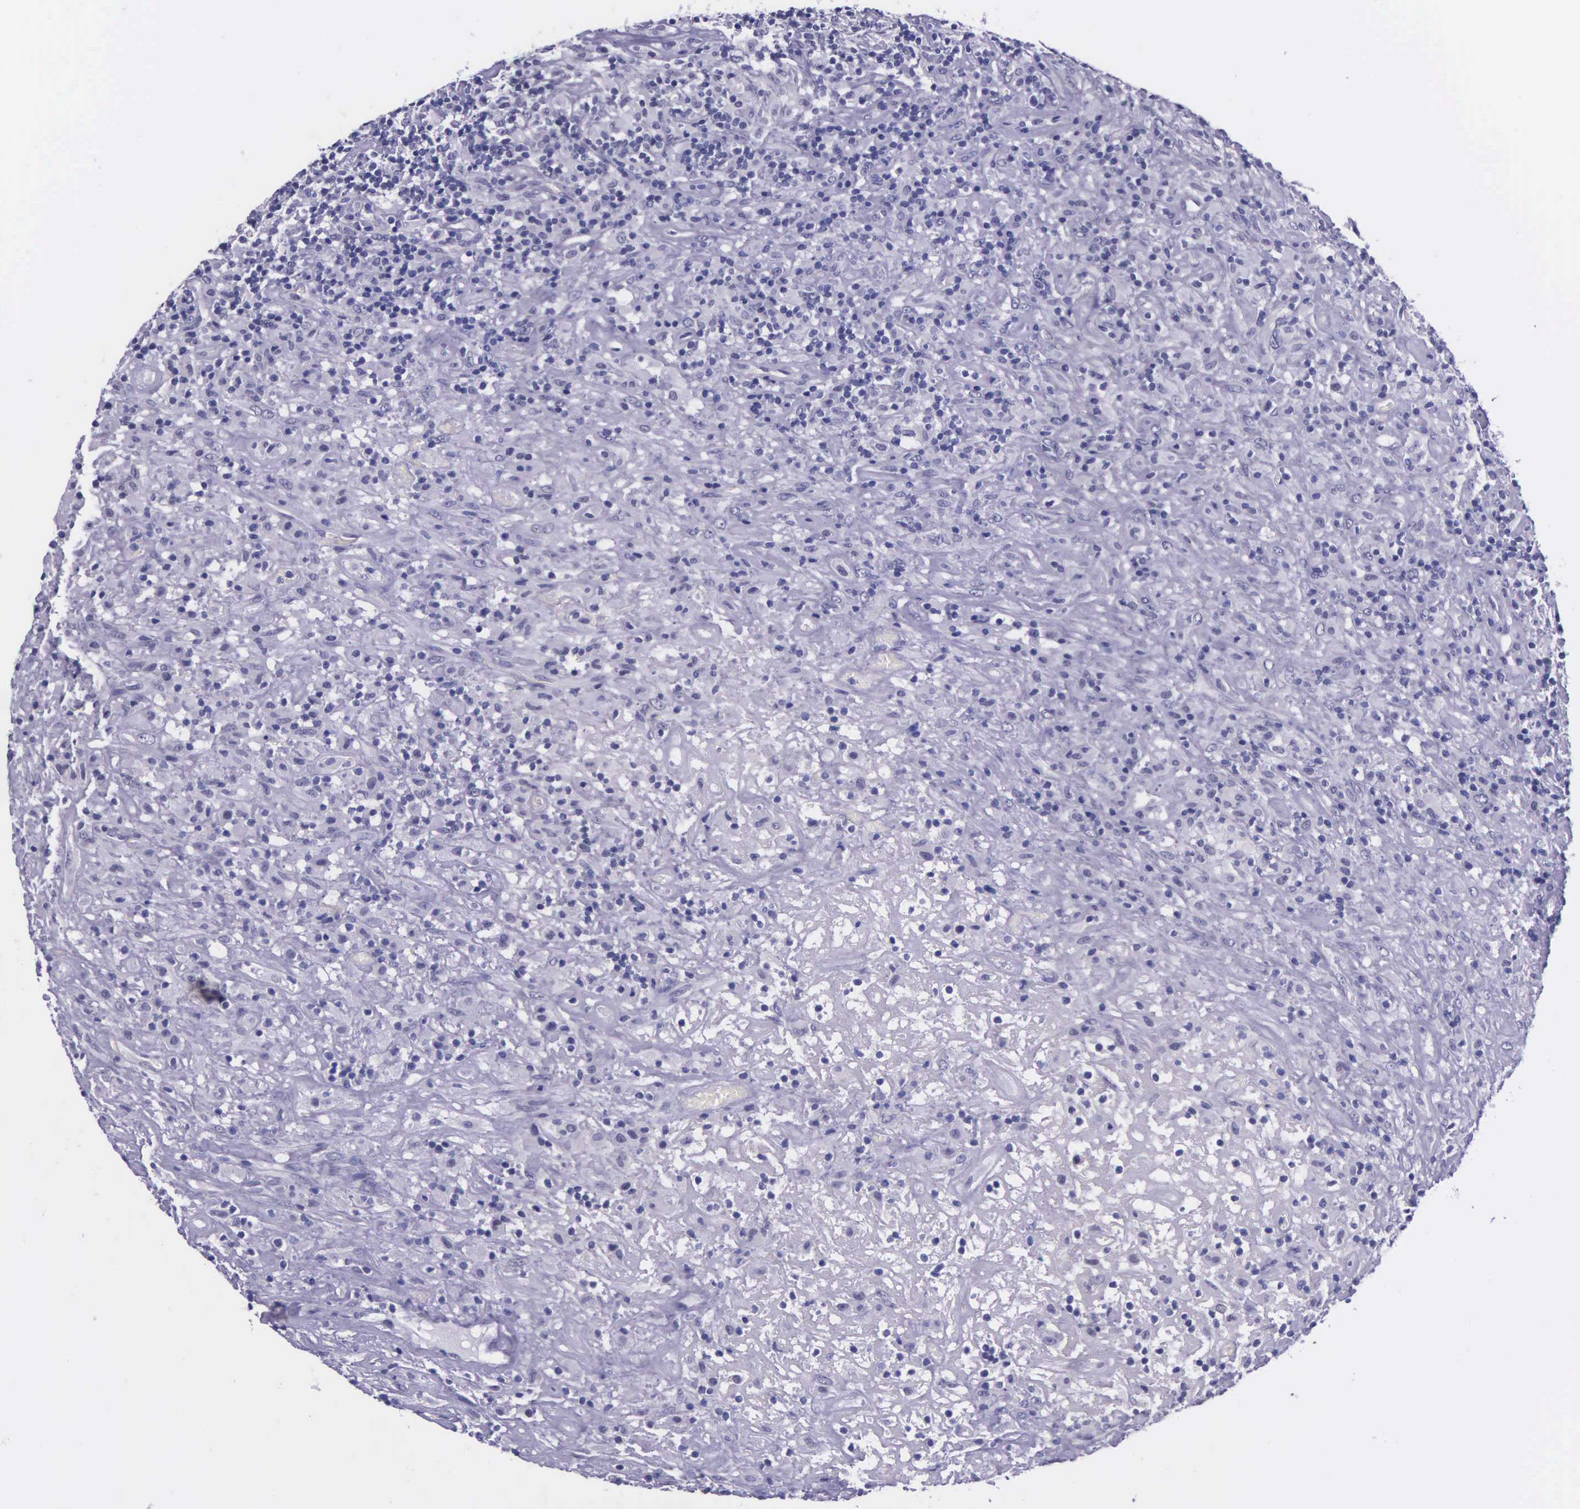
{"staining": {"intensity": "negative", "quantity": "none", "location": "none"}, "tissue": "lymphoma", "cell_type": "Tumor cells", "image_type": "cancer", "snomed": [{"axis": "morphology", "description": "Hodgkin's disease, NOS"}, {"axis": "topography", "description": "Lymph node"}], "caption": "This is a histopathology image of immunohistochemistry staining of lymphoma, which shows no expression in tumor cells. (Immunohistochemistry (ihc), brightfield microscopy, high magnification).", "gene": "AHNAK2", "patient": {"sex": "male", "age": 46}}